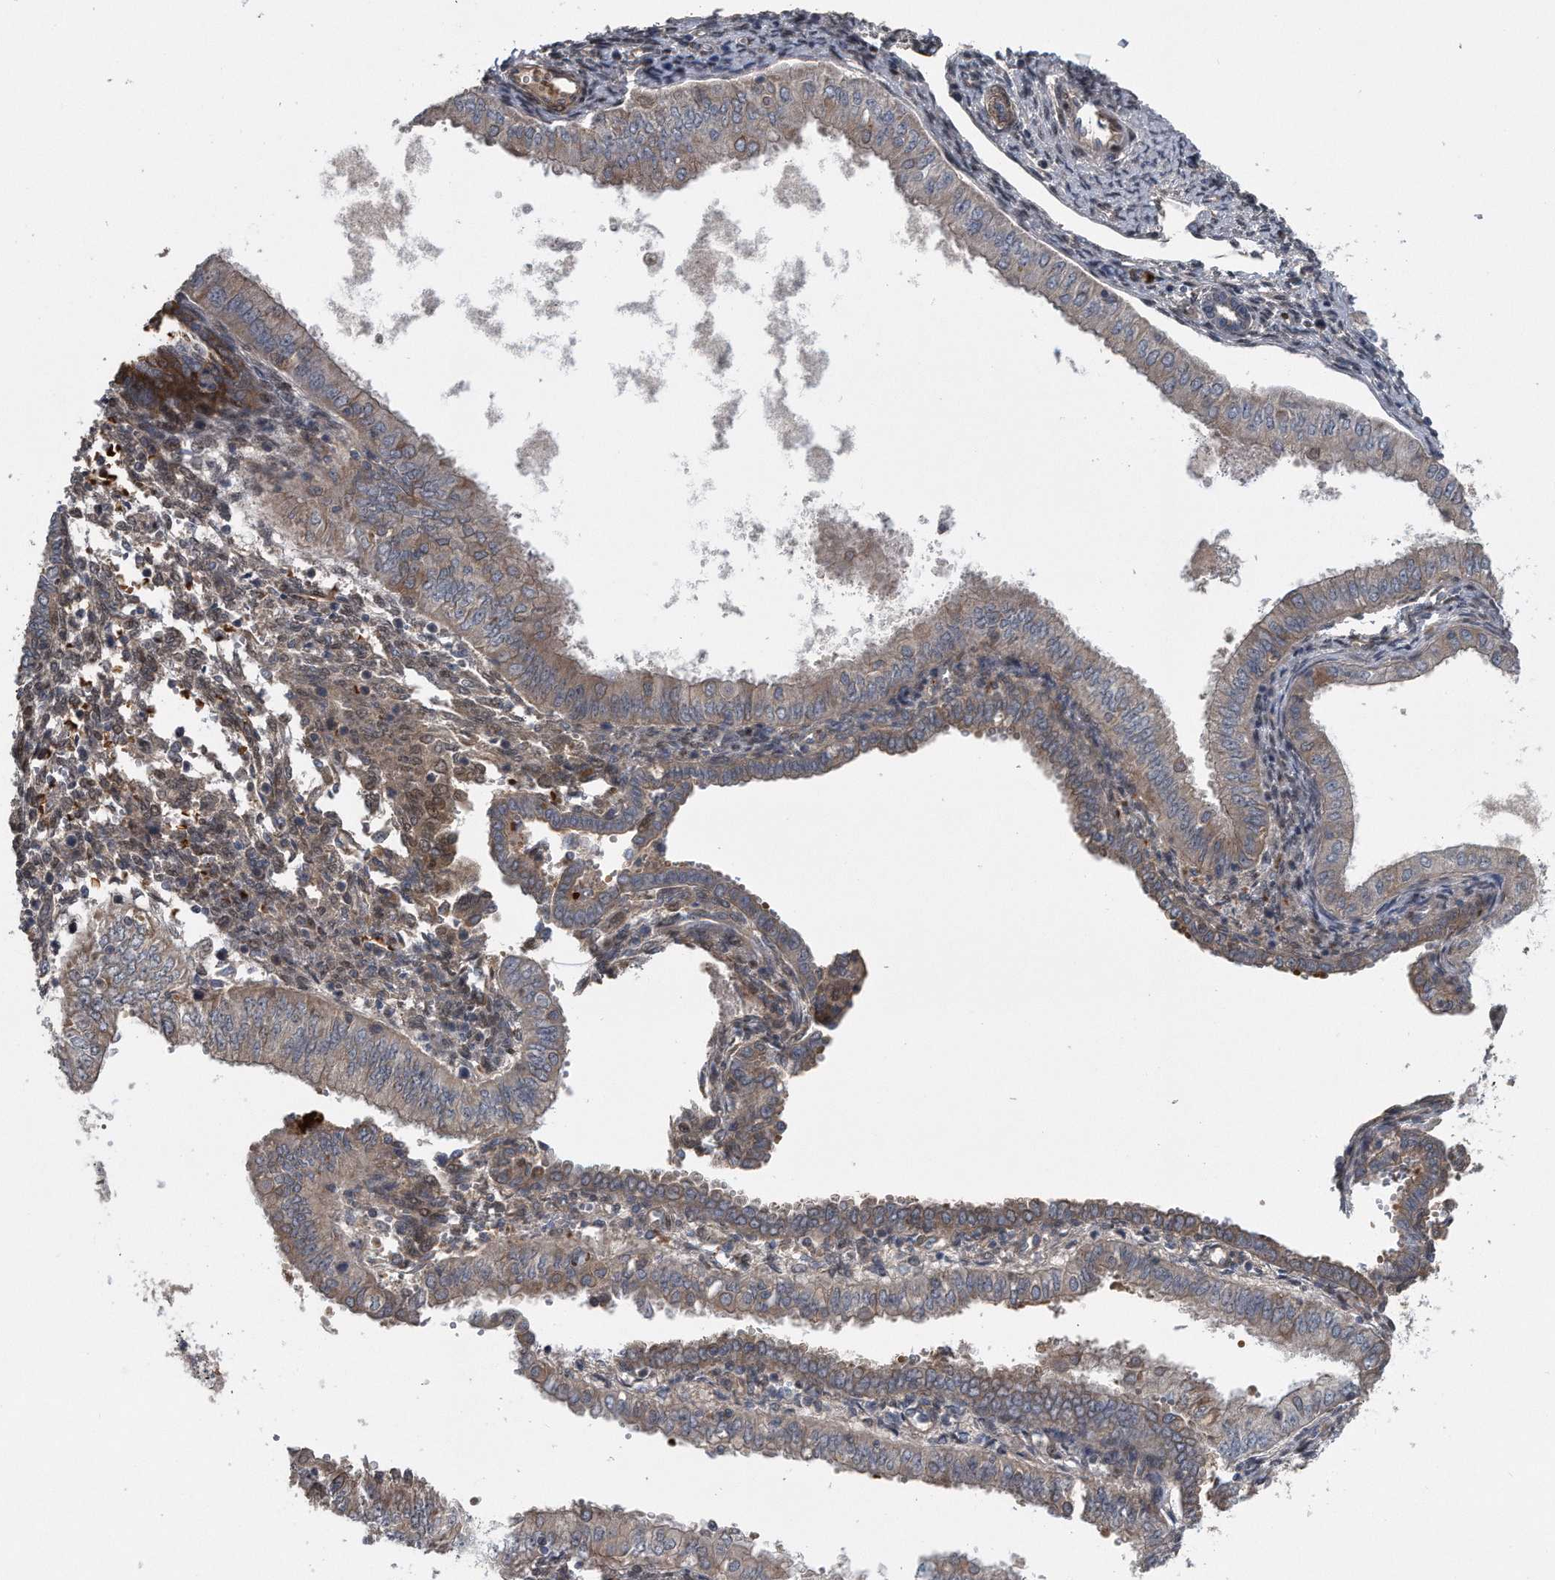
{"staining": {"intensity": "weak", "quantity": "25%-75%", "location": "cytoplasmic/membranous"}, "tissue": "endometrial cancer", "cell_type": "Tumor cells", "image_type": "cancer", "snomed": [{"axis": "morphology", "description": "Normal tissue, NOS"}, {"axis": "morphology", "description": "Adenocarcinoma, NOS"}, {"axis": "topography", "description": "Endometrium"}], "caption": "Protein staining of adenocarcinoma (endometrial) tissue displays weak cytoplasmic/membranous positivity in approximately 25%-75% of tumor cells.", "gene": "ZNF79", "patient": {"sex": "female", "age": 53}}